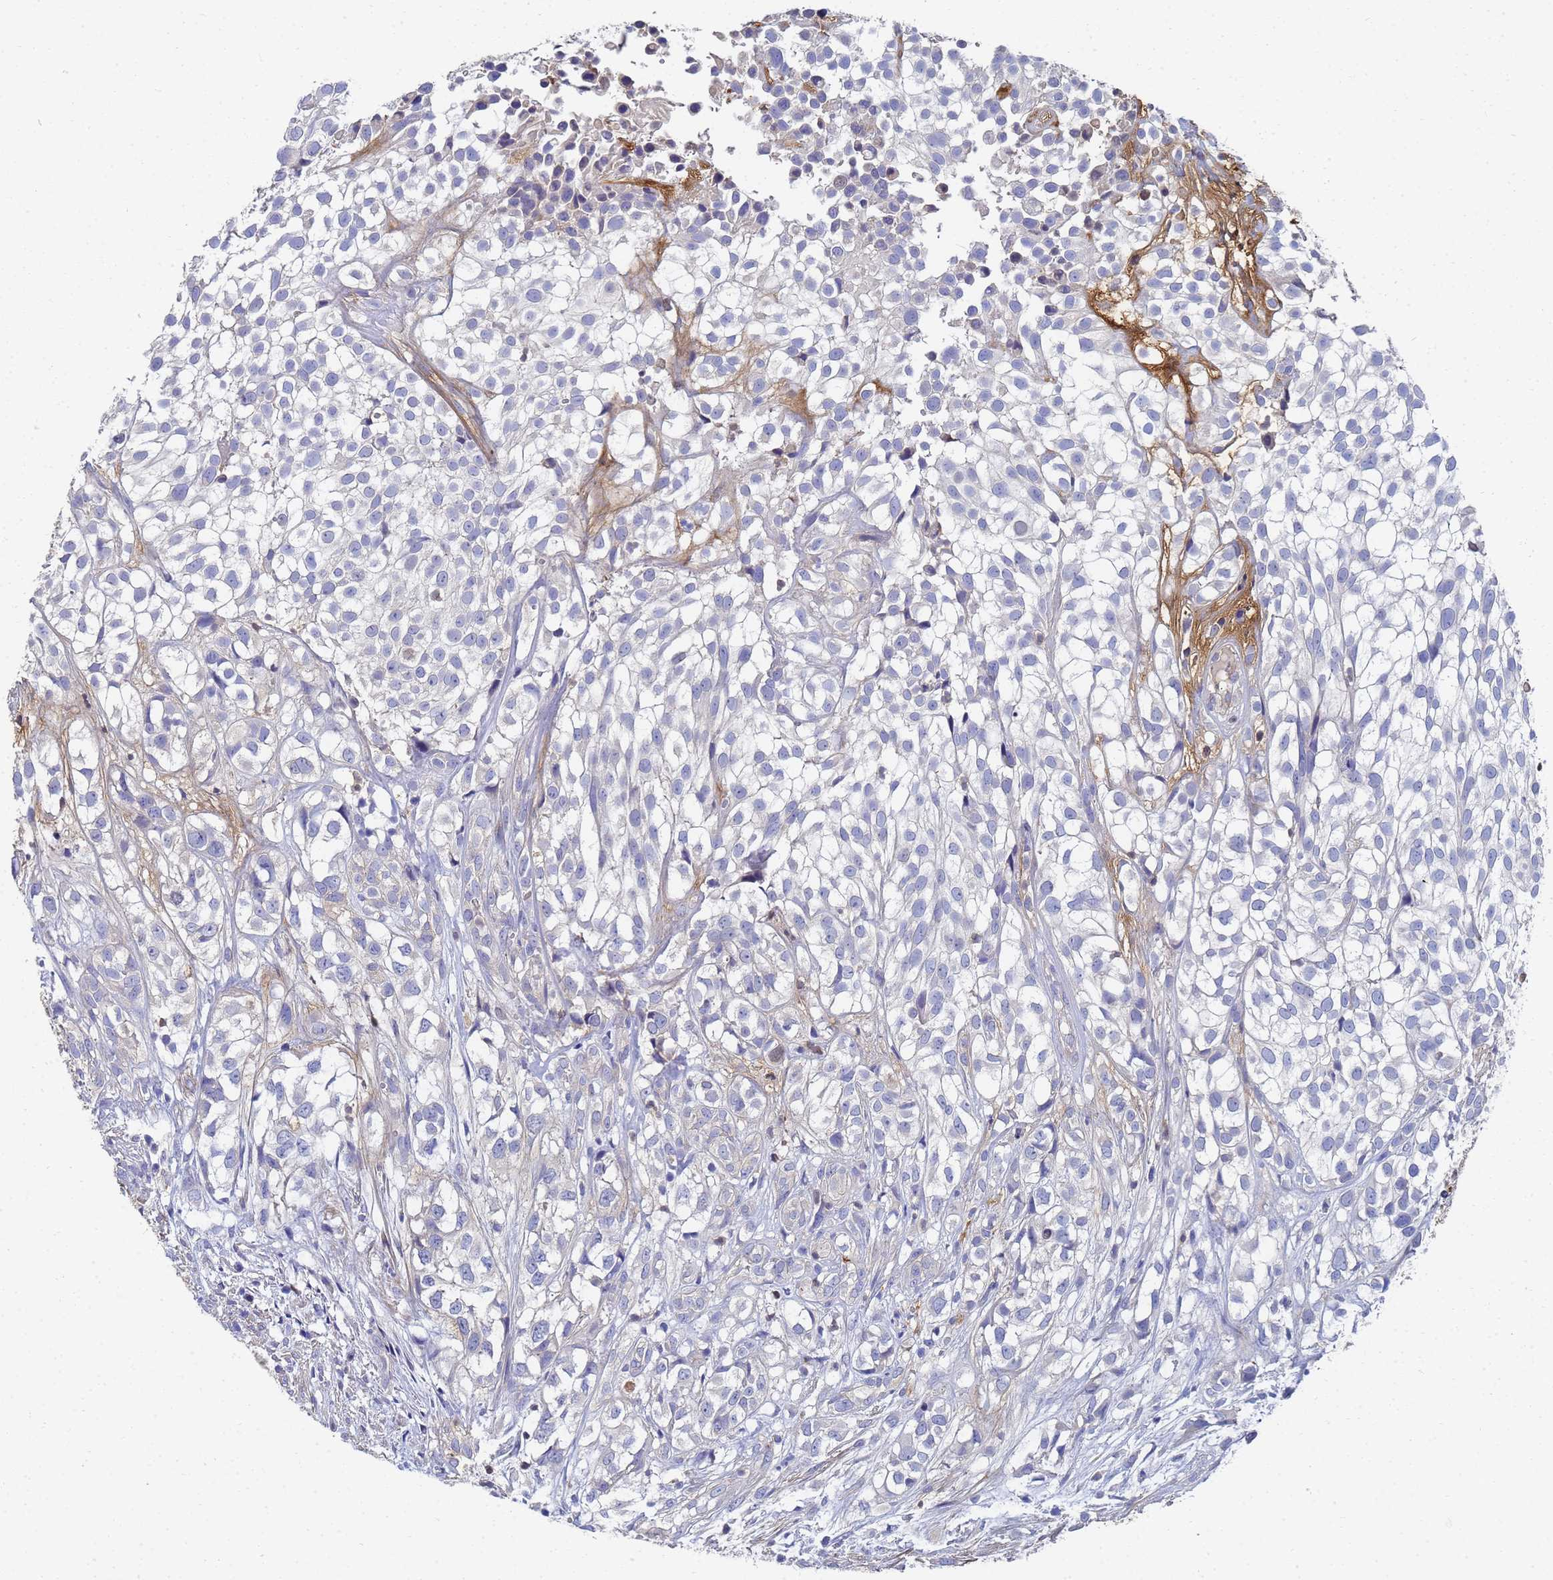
{"staining": {"intensity": "negative", "quantity": "none", "location": "none"}, "tissue": "urothelial cancer", "cell_type": "Tumor cells", "image_type": "cancer", "snomed": [{"axis": "morphology", "description": "Urothelial carcinoma, High grade"}, {"axis": "topography", "description": "Urinary bladder"}], "caption": "A photomicrograph of human urothelial carcinoma (high-grade) is negative for staining in tumor cells. (Stains: DAB (3,3'-diaminobenzidine) IHC with hematoxylin counter stain, Microscopy: brightfield microscopy at high magnification).", "gene": "LBX2", "patient": {"sex": "male", "age": 56}}